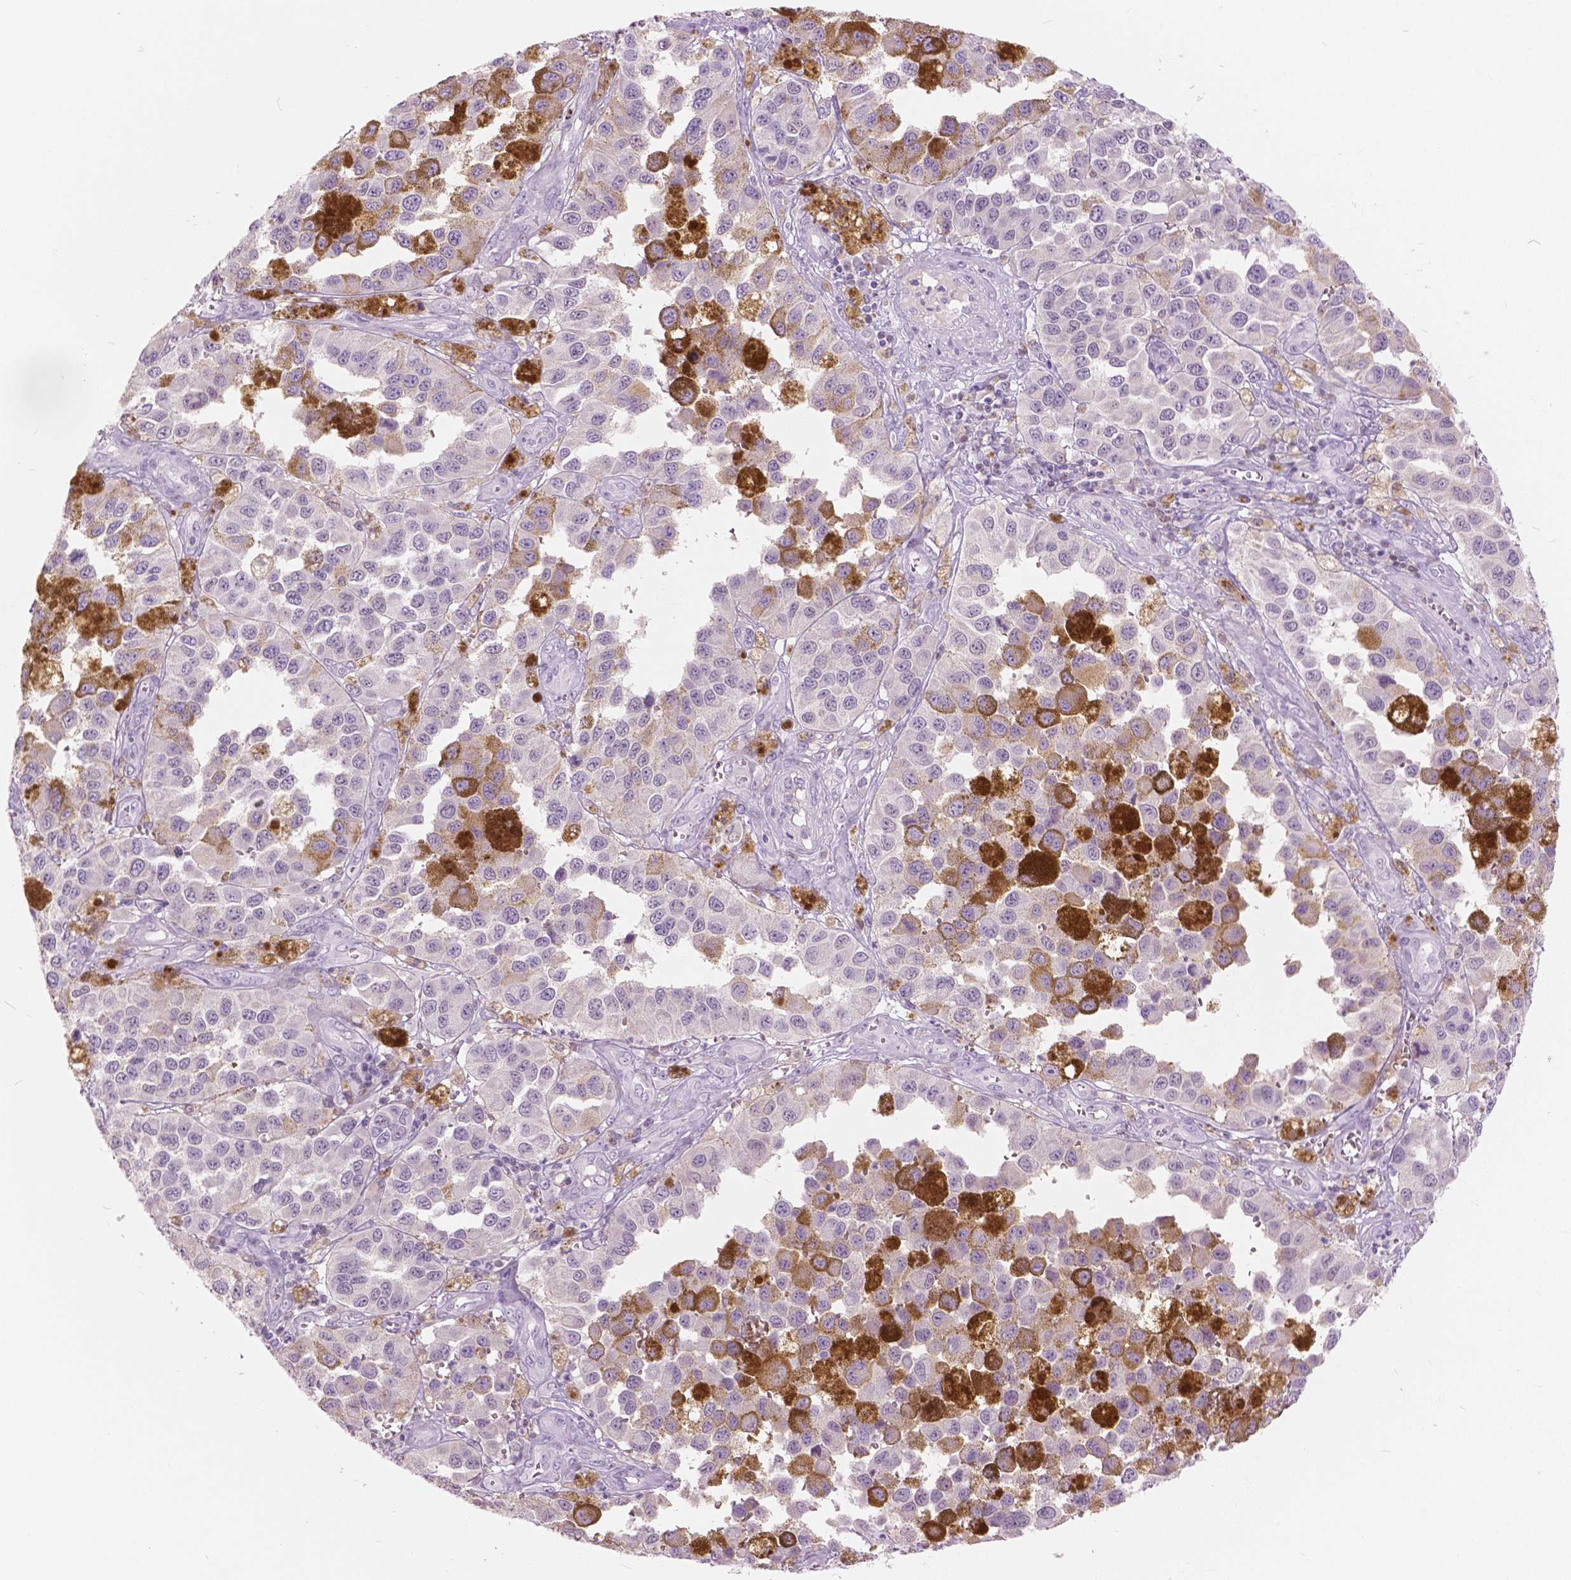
{"staining": {"intensity": "negative", "quantity": "none", "location": "none"}, "tissue": "melanoma", "cell_type": "Tumor cells", "image_type": "cancer", "snomed": [{"axis": "morphology", "description": "Malignant melanoma, NOS"}, {"axis": "topography", "description": "Skin"}], "caption": "An image of human malignant melanoma is negative for staining in tumor cells.", "gene": "GALM", "patient": {"sex": "female", "age": 58}}